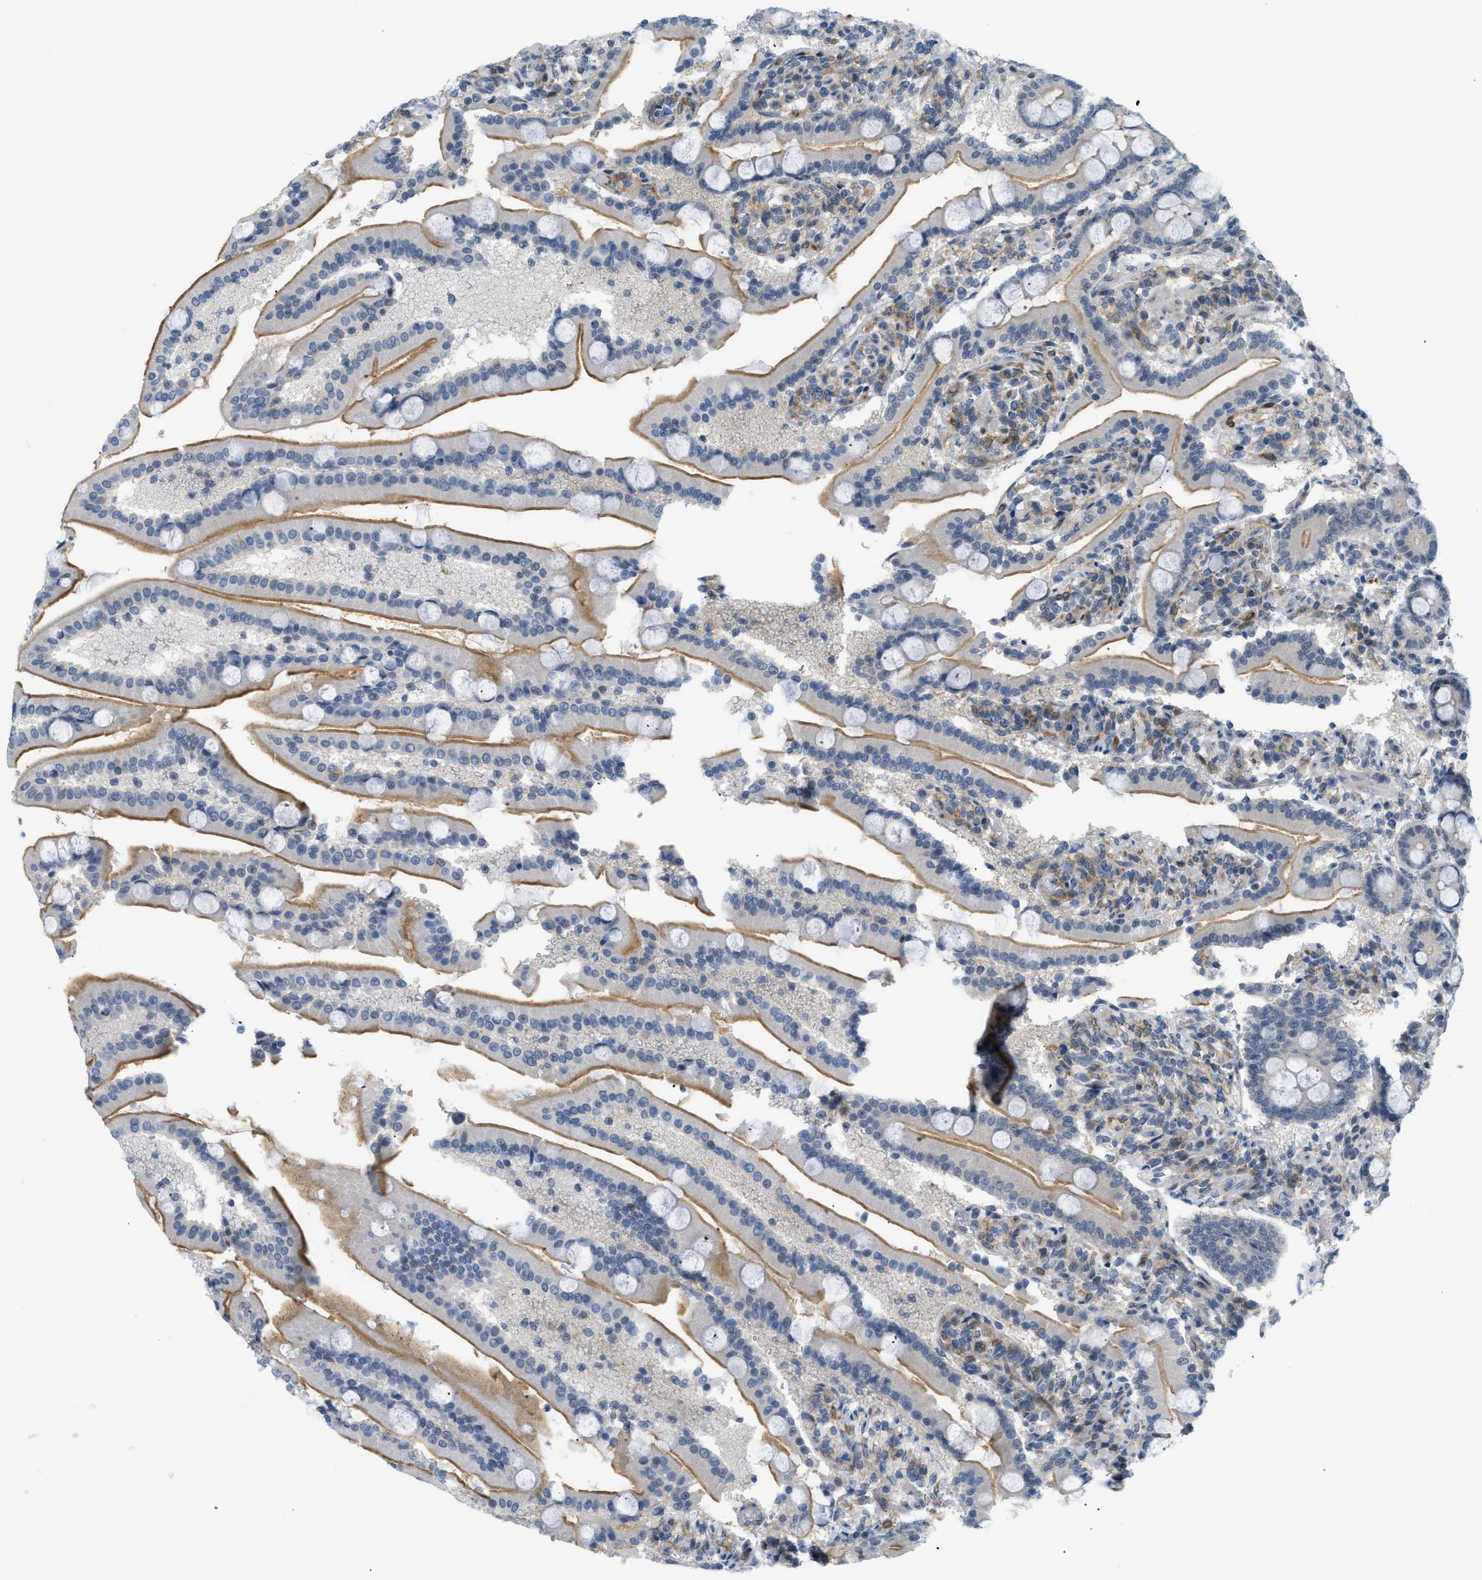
{"staining": {"intensity": "moderate", "quantity": ">75%", "location": "cytoplasmic/membranous"}, "tissue": "duodenum", "cell_type": "Glandular cells", "image_type": "normal", "snomed": [{"axis": "morphology", "description": "Normal tissue, NOS"}, {"axis": "topography", "description": "Duodenum"}], "caption": "IHC (DAB (3,3'-diaminobenzidine)) staining of unremarkable duodenum shows moderate cytoplasmic/membranous protein positivity in approximately >75% of glandular cells. (Brightfield microscopy of DAB IHC at high magnification).", "gene": "ZNF408", "patient": {"sex": "male", "age": 54}}